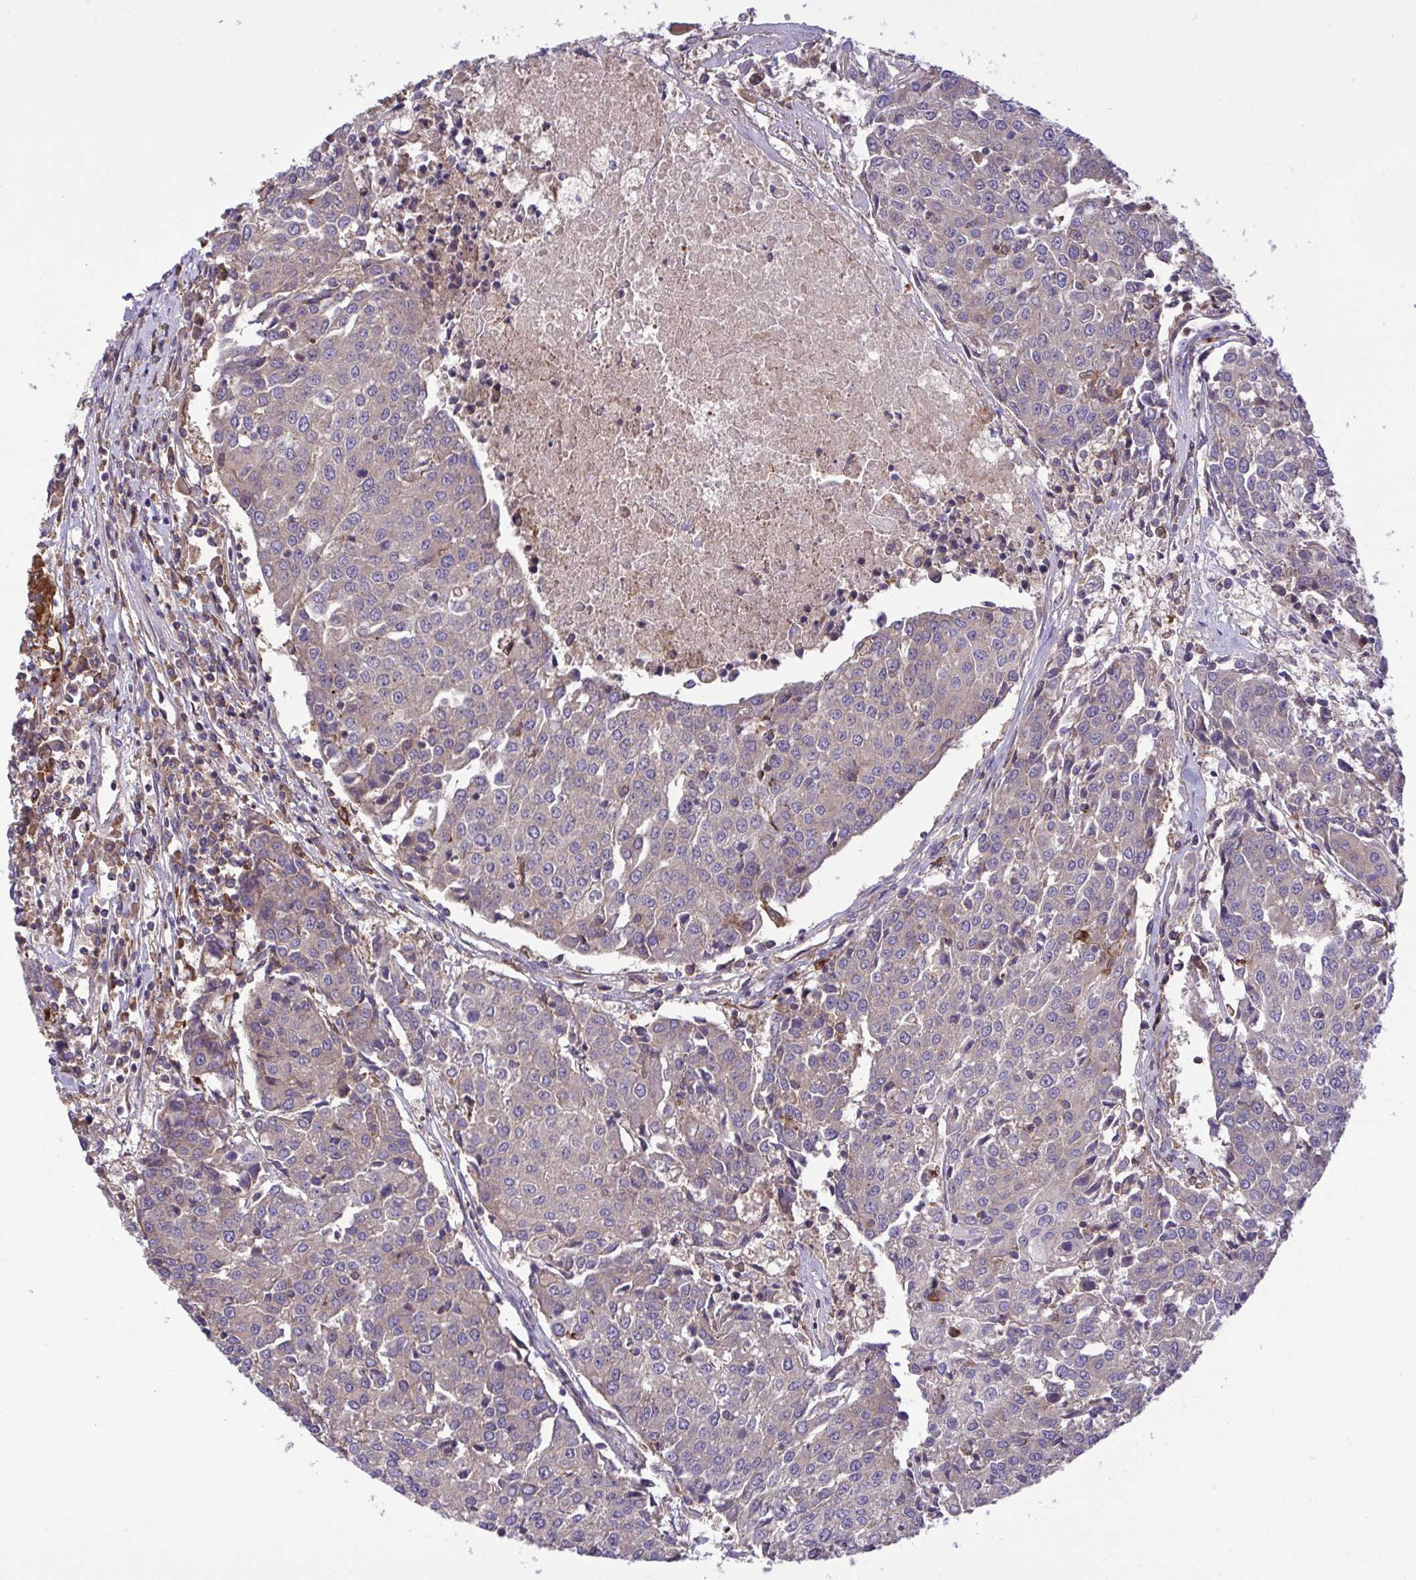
{"staining": {"intensity": "negative", "quantity": "none", "location": "none"}, "tissue": "urothelial cancer", "cell_type": "Tumor cells", "image_type": "cancer", "snomed": [{"axis": "morphology", "description": "Urothelial carcinoma, High grade"}, {"axis": "topography", "description": "Urinary bladder"}], "caption": "A histopathology image of human high-grade urothelial carcinoma is negative for staining in tumor cells.", "gene": "GRB14", "patient": {"sex": "female", "age": 85}}